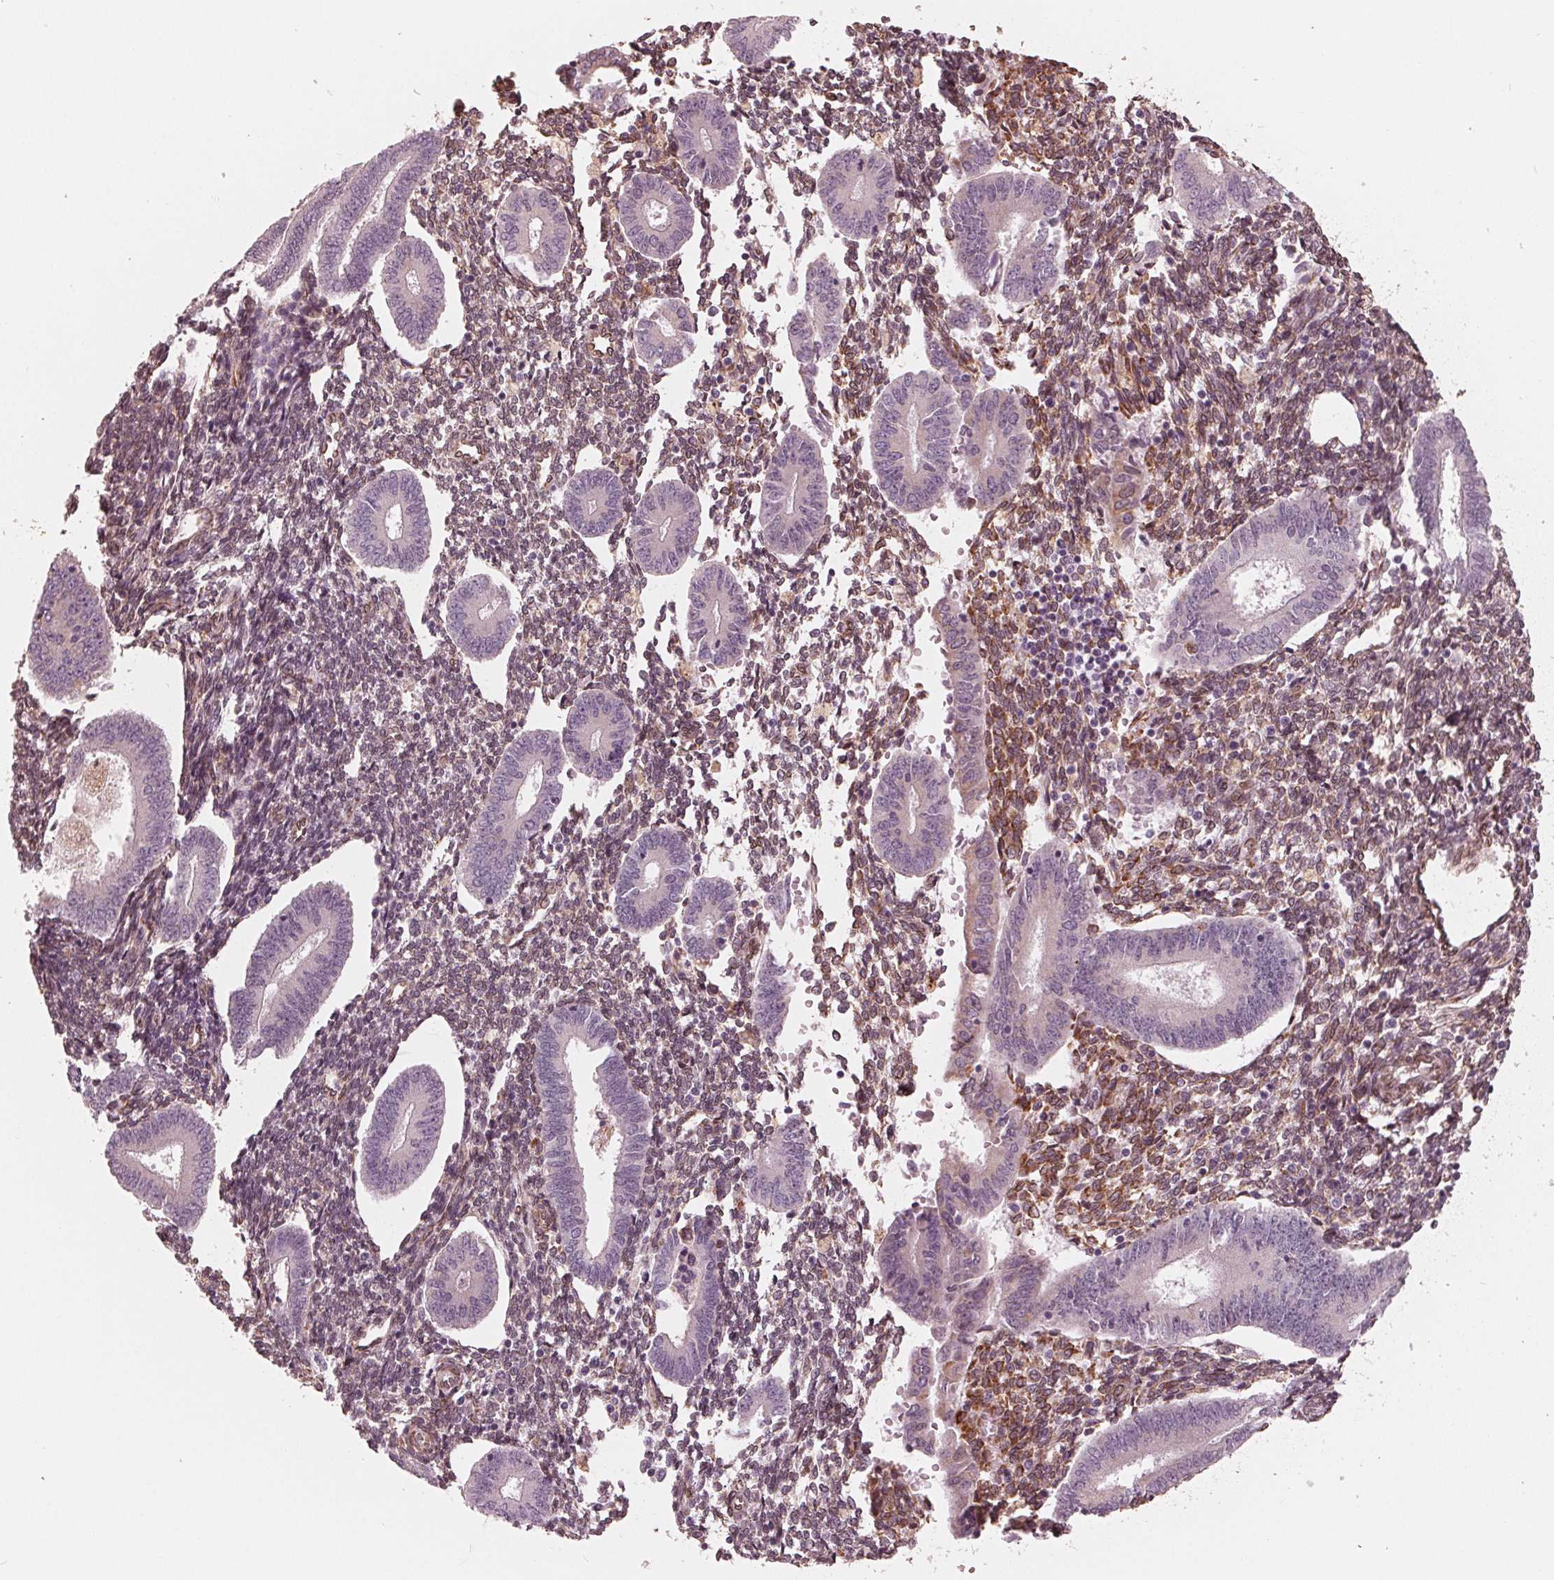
{"staining": {"intensity": "moderate", "quantity": "25%-75%", "location": "cytoplasmic/membranous"}, "tissue": "endometrium", "cell_type": "Cells in endometrial stroma", "image_type": "normal", "snomed": [{"axis": "morphology", "description": "Normal tissue, NOS"}, {"axis": "topography", "description": "Endometrium"}], "caption": "IHC histopathology image of unremarkable endometrium stained for a protein (brown), which reveals medium levels of moderate cytoplasmic/membranous expression in approximately 25%-75% of cells in endometrial stroma.", "gene": "IKBIP", "patient": {"sex": "female", "age": 40}}